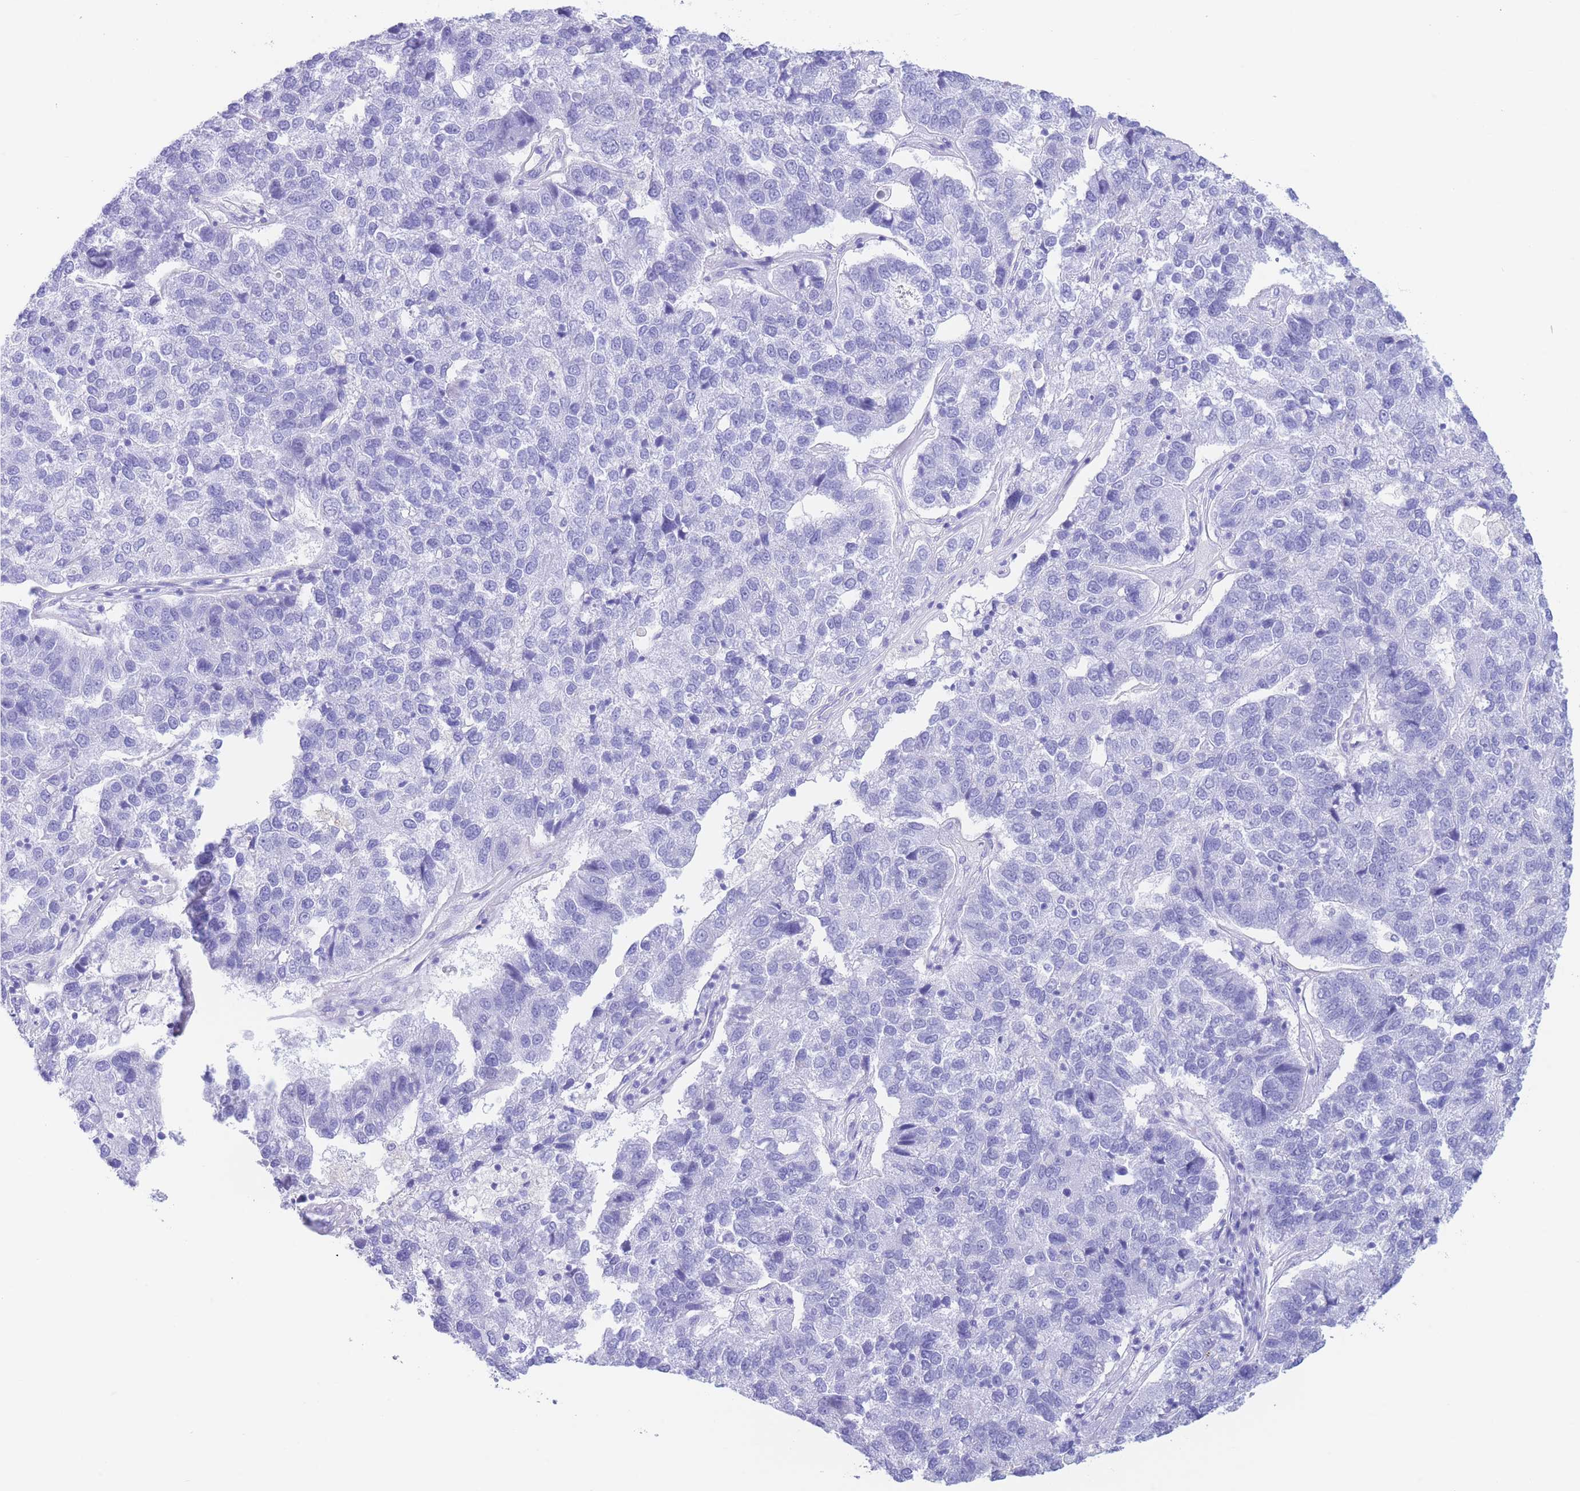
{"staining": {"intensity": "negative", "quantity": "none", "location": "none"}, "tissue": "pancreatic cancer", "cell_type": "Tumor cells", "image_type": "cancer", "snomed": [{"axis": "morphology", "description": "Adenocarcinoma, NOS"}, {"axis": "topography", "description": "Pancreas"}], "caption": "Immunohistochemistry (IHC) photomicrograph of neoplastic tissue: adenocarcinoma (pancreatic) stained with DAB reveals no significant protein positivity in tumor cells.", "gene": "SLCO1B3", "patient": {"sex": "female", "age": 61}}